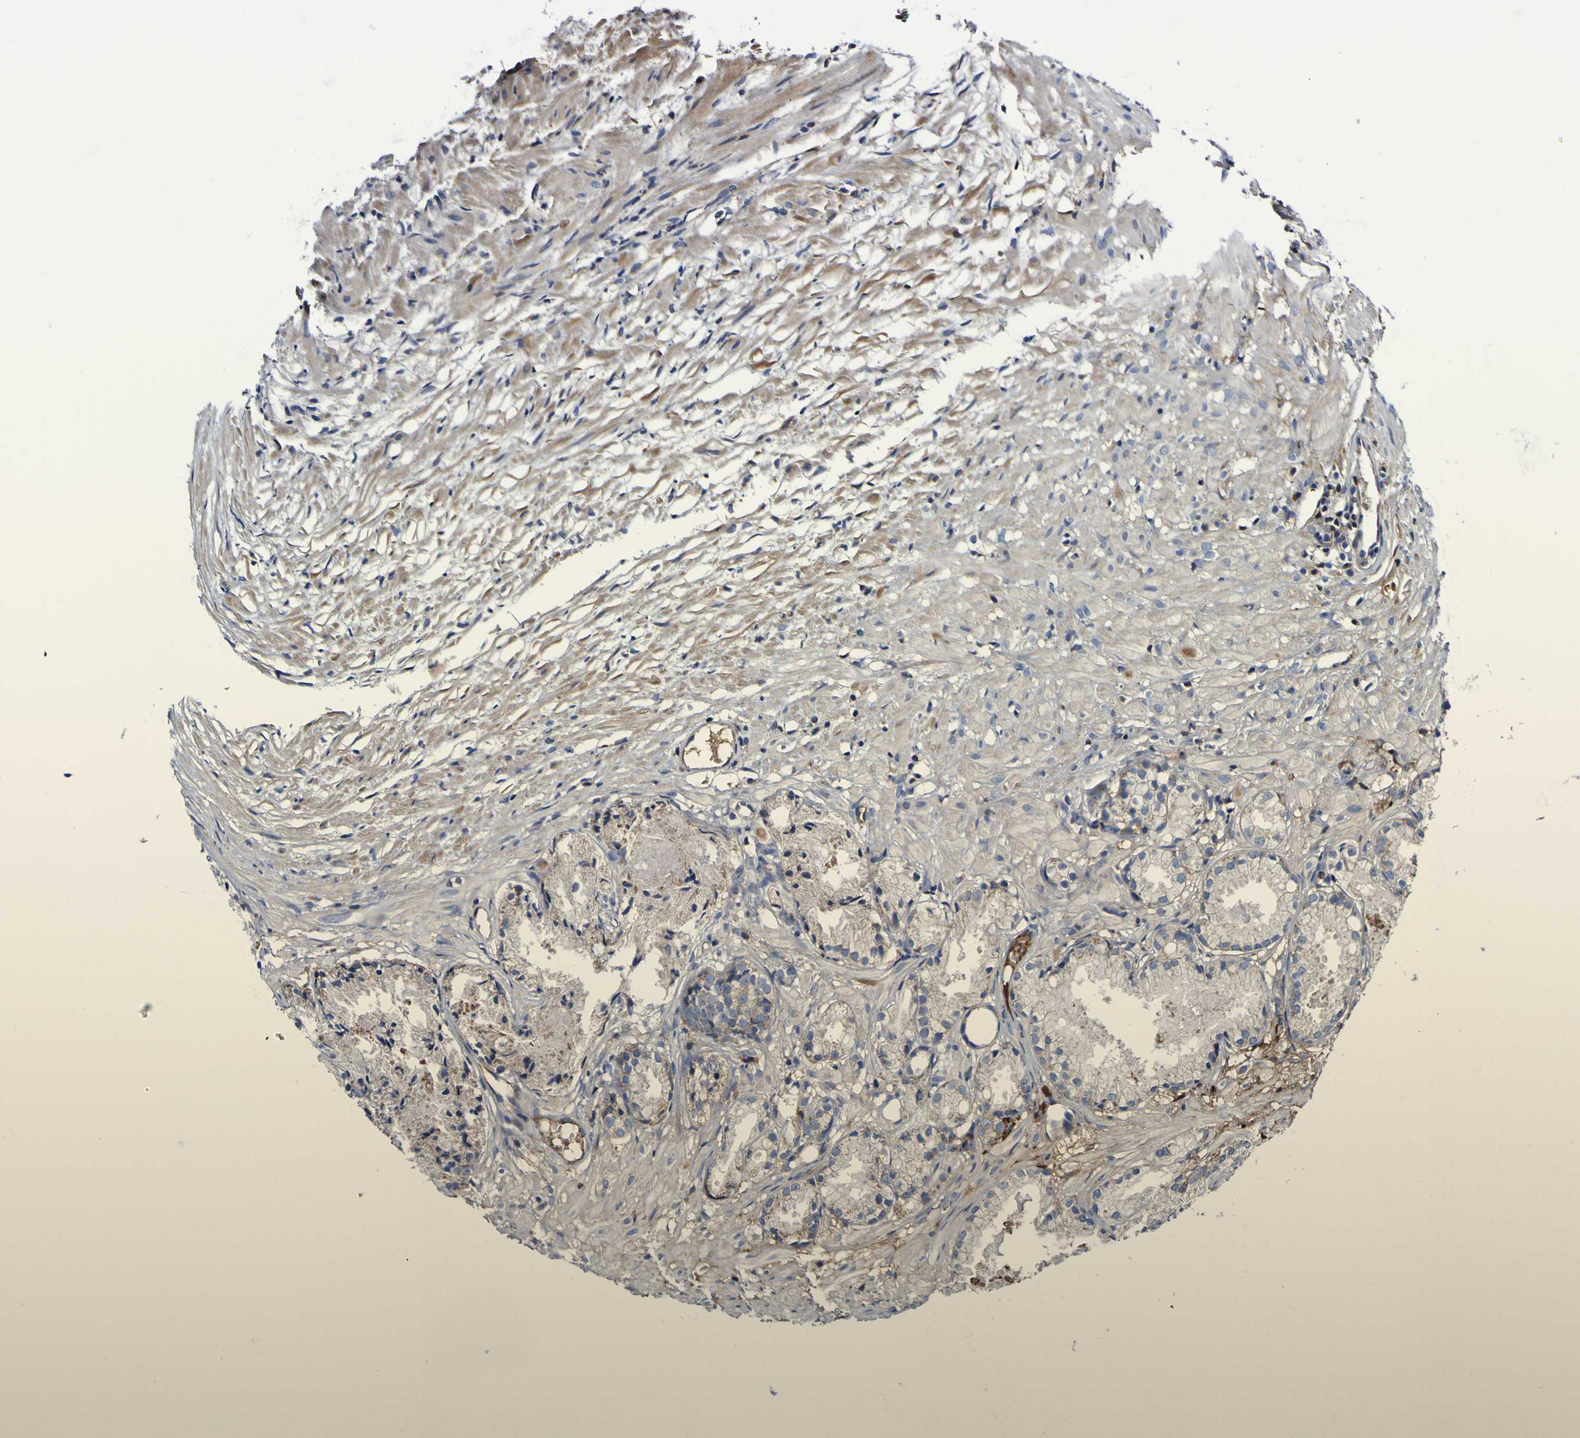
{"staining": {"intensity": "moderate", "quantity": "25%-75%", "location": "cytoplasmic/membranous"}, "tissue": "prostate cancer", "cell_type": "Tumor cells", "image_type": "cancer", "snomed": [{"axis": "morphology", "description": "Adenocarcinoma, Low grade"}, {"axis": "topography", "description": "Prostate"}], "caption": "The immunohistochemical stain highlights moderate cytoplasmic/membranous positivity in tumor cells of prostate cancer (adenocarcinoma (low-grade)) tissue.", "gene": "CCDC90B", "patient": {"sex": "male", "age": 72}}